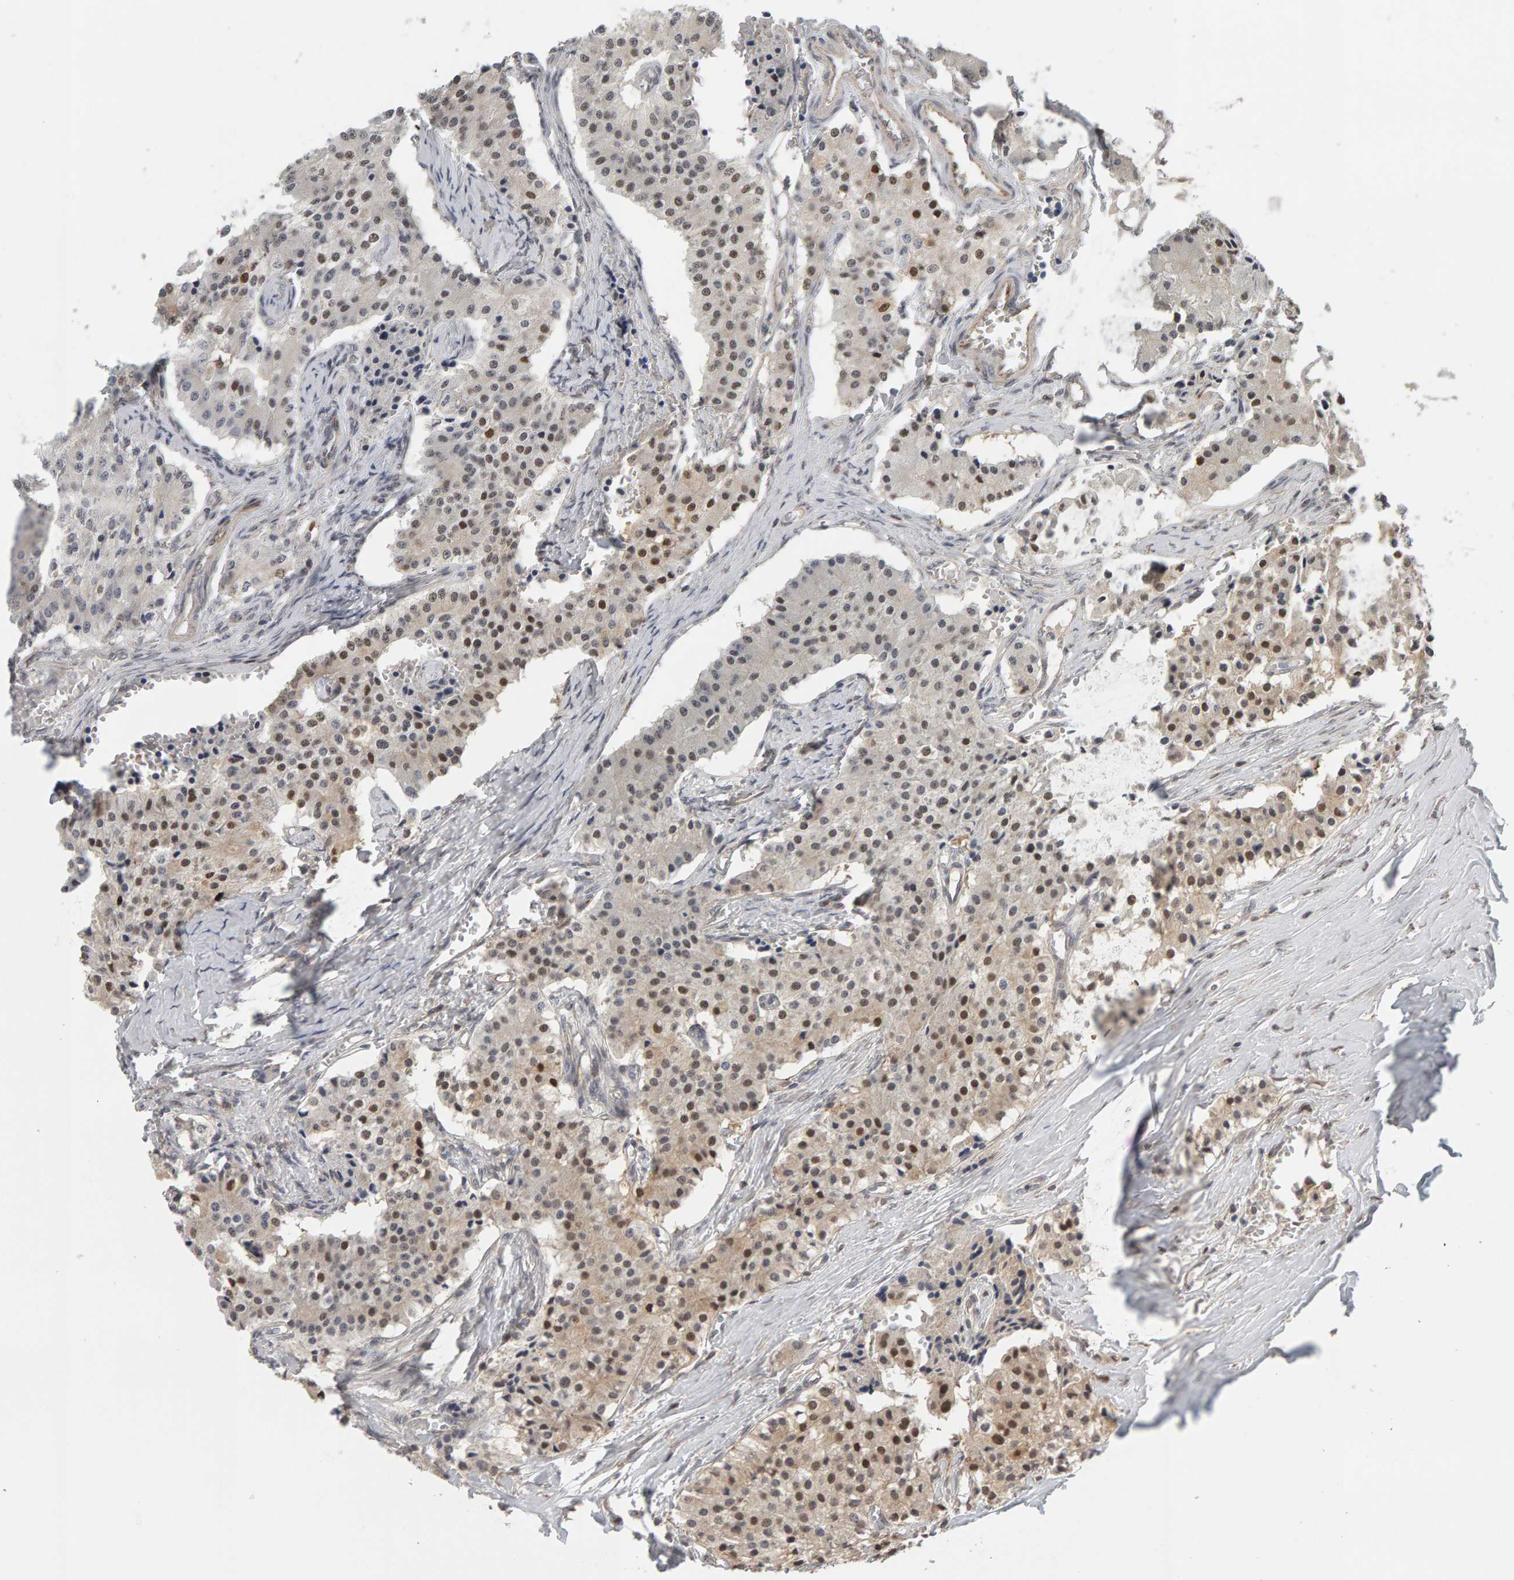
{"staining": {"intensity": "moderate", "quantity": "<25%", "location": "nuclear"}, "tissue": "carcinoid", "cell_type": "Tumor cells", "image_type": "cancer", "snomed": [{"axis": "morphology", "description": "Carcinoid, malignant, NOS"}, {"axis": "topography", "description": "Colon"}], "caption": "The micrograph reveals a brown stain indicating the presence of a protein in the nuclear of tumor cells in malignant carcinoid.", "gene": "TEFM", "patient": {"sex": "female", "age": 52}}